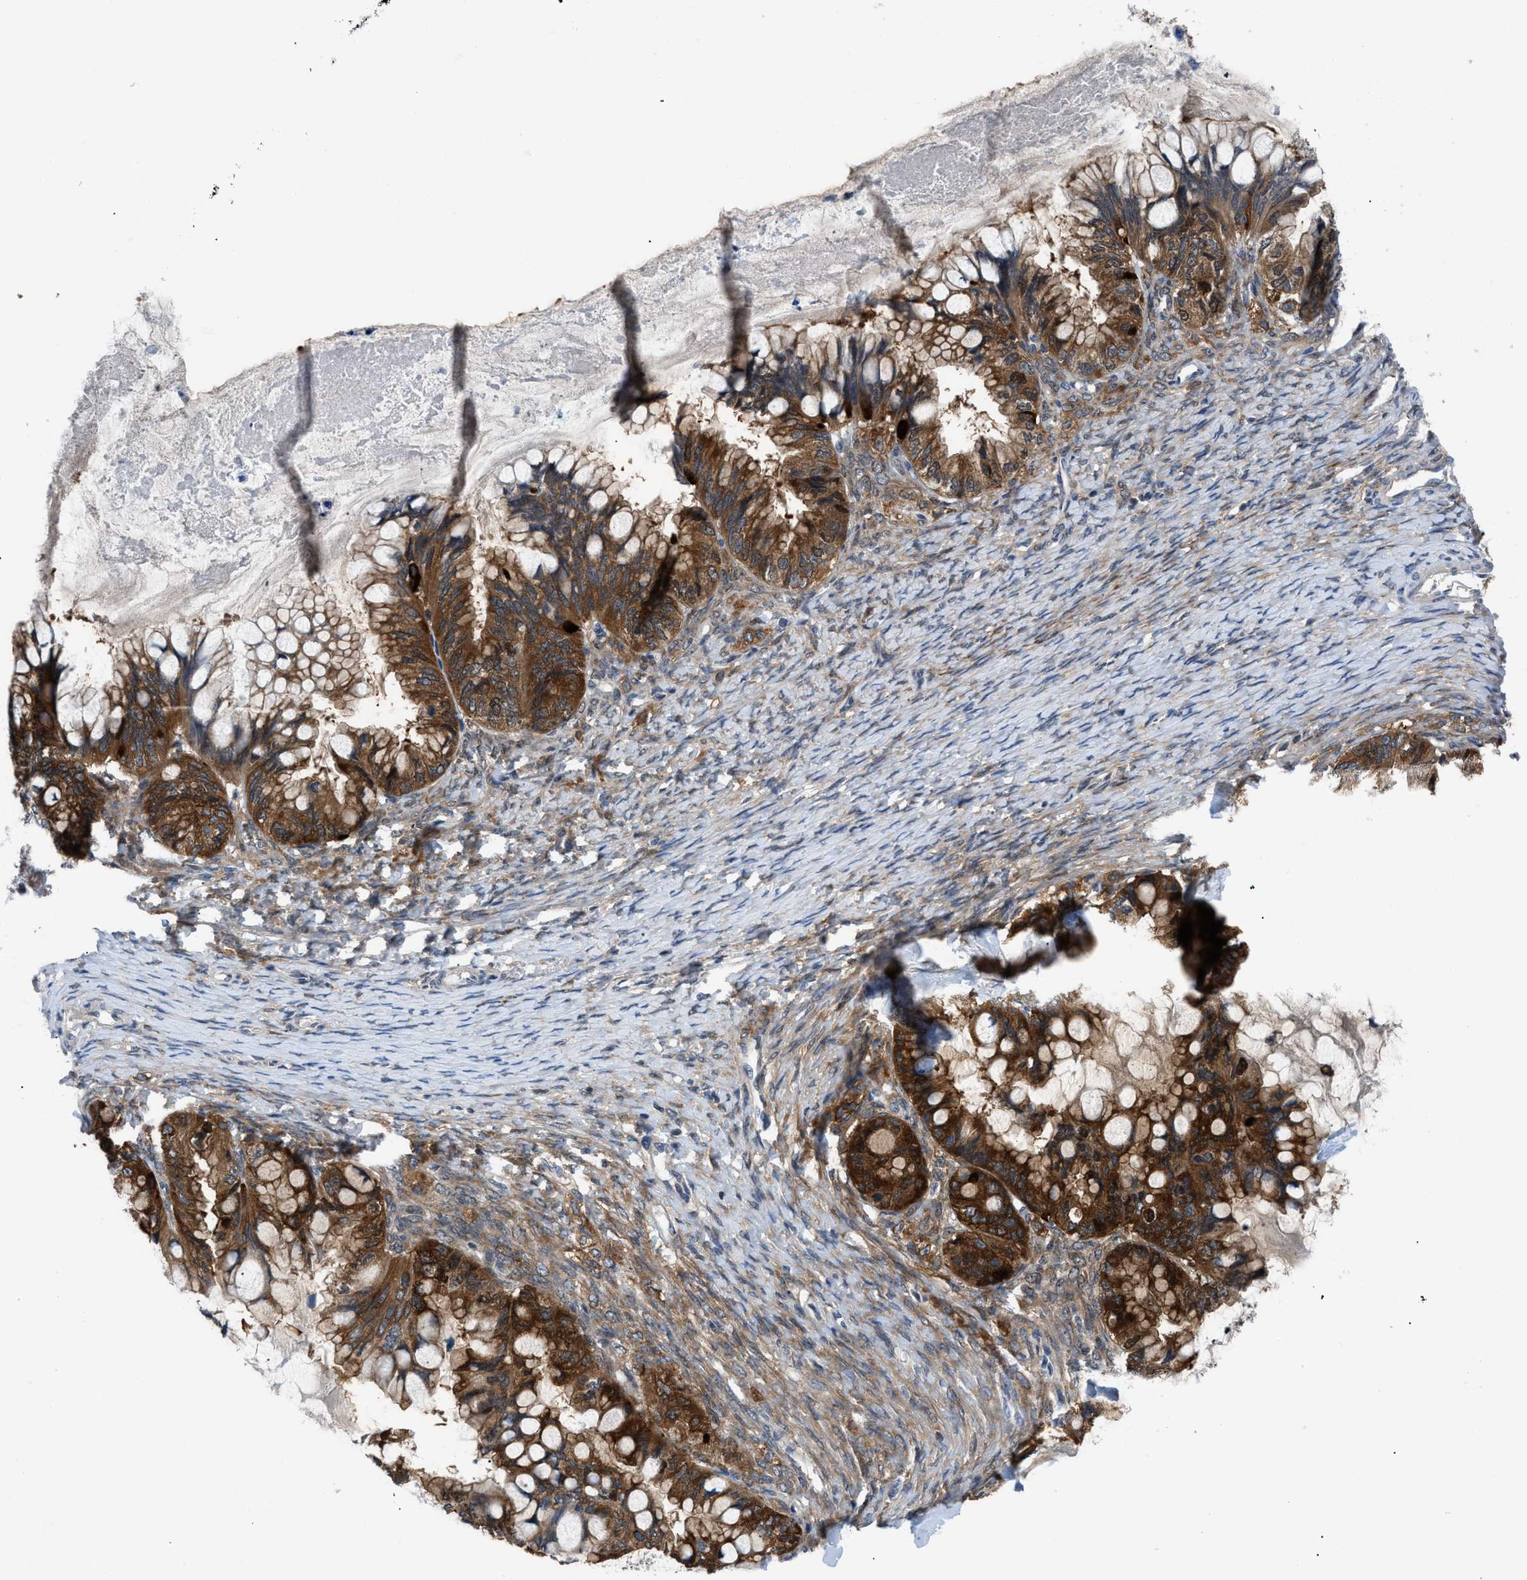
{"staining": {"intensity": "strong", "quantity": ">75%", "location": "cytoplasmic/membranous,nuclear"}, "tissue": "ovarian cancer", "cell_type": "Tumor cells", "image_type": "cancer", "snomed": [{"axis": "morphology", "description": "Cystadenocarcinoma, mucinous, NOS"}, {"axis": "topography", "description": "Ovary"}], "caption": "Immunohistochemistry staining of mucinous cystadenocarcinoma (ovarian), which demonstrates high levels of strong cytoplasmic/membranous and nuclear positivity in approximately >75% of tumor cells indicating strong cytoplasmic/membranous and nuclear protein staining. The staining was performed using DAB (3,3'-diaminobenzidine) (brown) for protein detection and nuclei were counterstained in hematoxylin (blue).", "gene": "TMEM45B", "patient": {"sex": "female", "age": 80}}